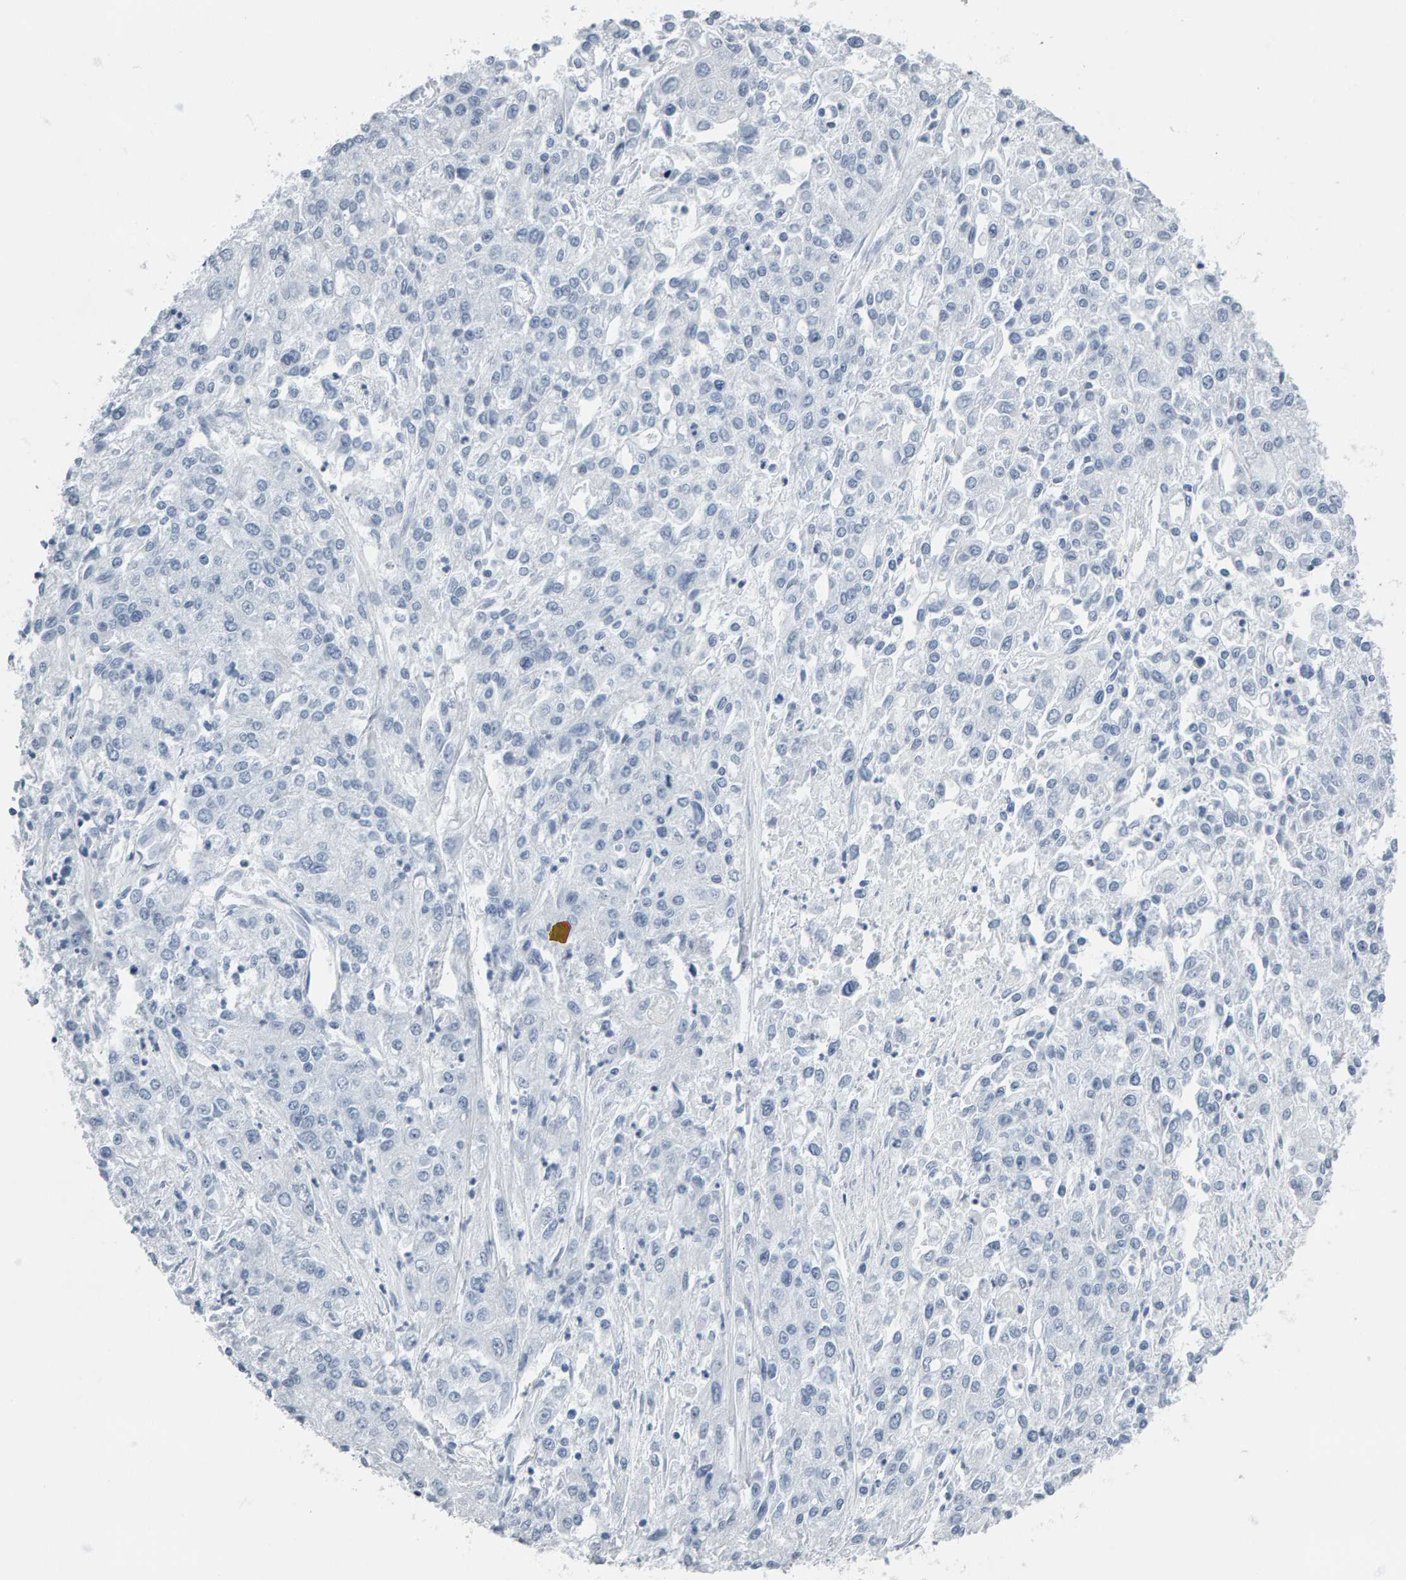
{"staining": {"intensity": "negative", "quantity": "none", "location": "none"}, "tissue": "endometrial cancer", "cell_type": "Tumor cells", "image_type": "cancer", "snomed": [{"axis": "morphology", "description": "Adenocarcinoma, NOS"}, {"axis": "topography", "description": "Endometrium"}], "caption": "IHC histopathology image of endometrial cancer stained for a protein (brown), which displays no expression in tumor cells.", "gene": "SPACA3", "patient": {"sex": "female", "age": 49}}